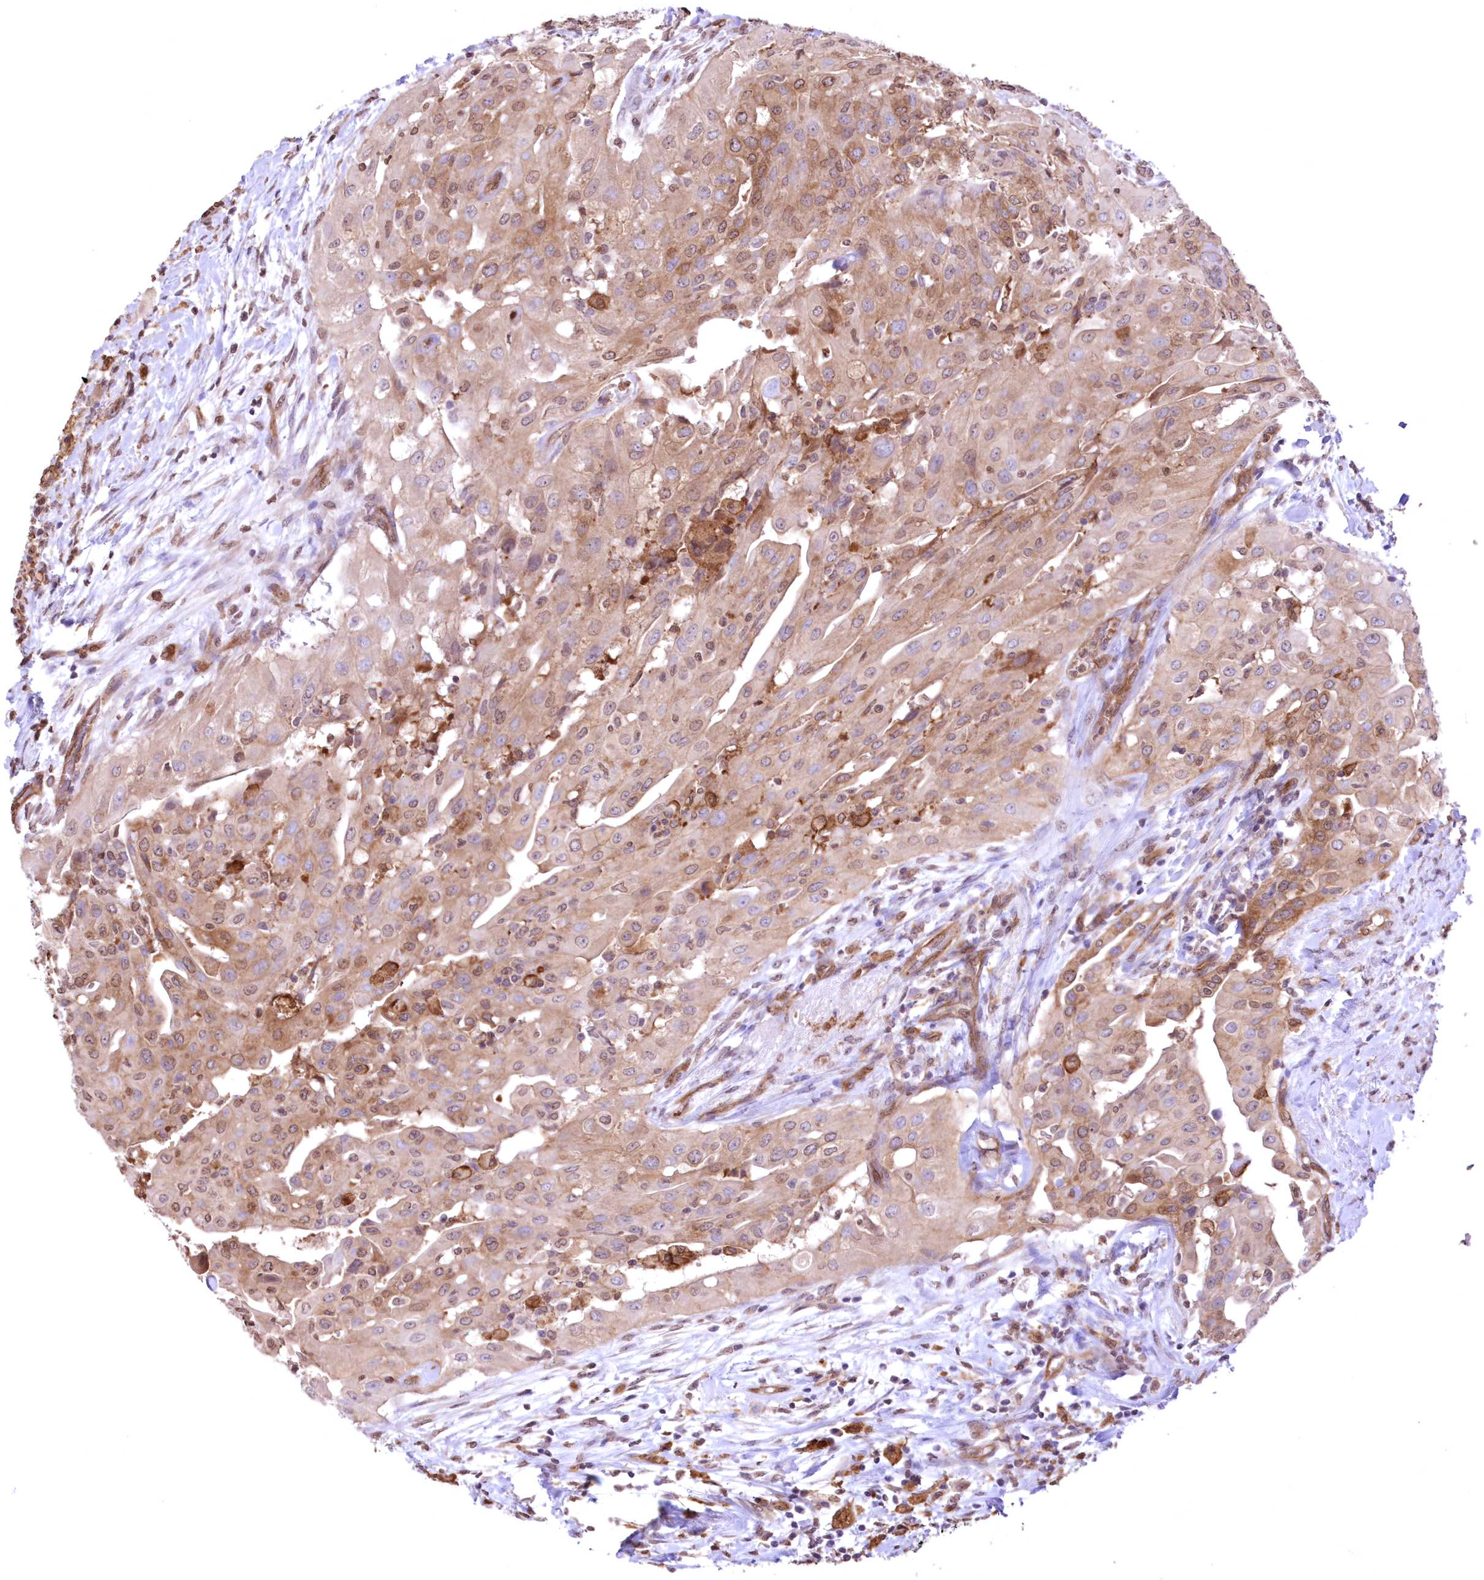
{"staining": {"intensity": "moderate", "quantity": "25%-75%", "location": "cytoplasmic/membranous,nuclear"}, "tissue": "thyroid cancer", "cell_type": "Tumor cells", "image_type": "cancer", "snomed": [{"axis": "morphology", "description": "Papillary adenocarcinoma, NOS"}, {"axis": "topography", "description": "Thyroid gland"}], "caption": "Thyroid cancer (papillary adenocarcinoma) stained with a protein marker shows moderate staining in tumor cells.", "gene": "FCHO2", "patient": {"sex": "female", "age": 59}}